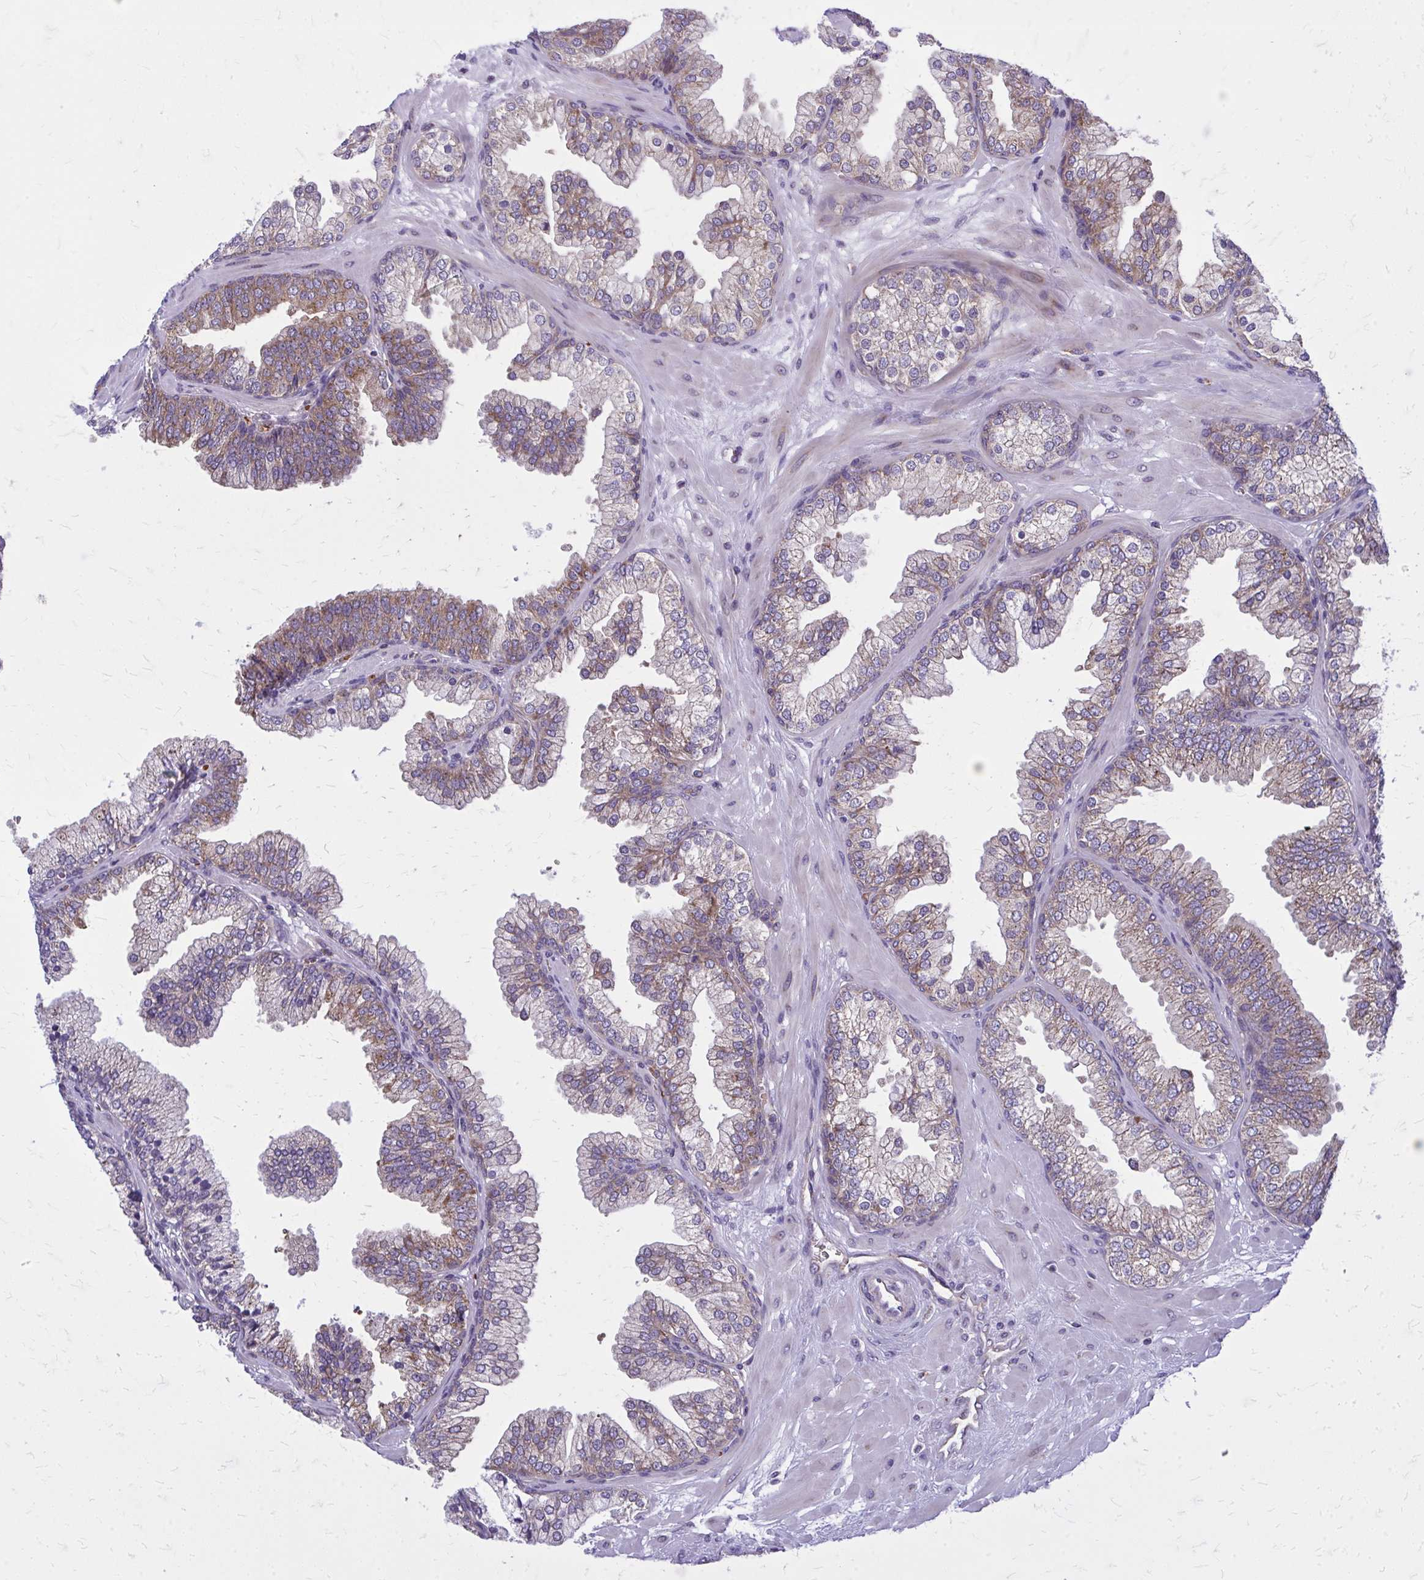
{"staining": {"intensity": "moderate", "quantity": "25%-75%", "location": "cytoplasmic/membranous"}, "tissue": "prostate", "cell_type": "Glandular cells", "image_type": "normal", "snomed": [{"axis": "morphology", "description": "Normal tissue, NOS"}, {"axis": "topography", "description": "Prostate"}, {"axis": "topography", "description": "Peripheral nerve tissue"}], "caption": "Benign prostate shows moderate cytoplasmic/membranous expression in approximately 25%-75% of glandular cells.", "gene": "PDK4", "patient": {"sex": "male", "age": 61}}